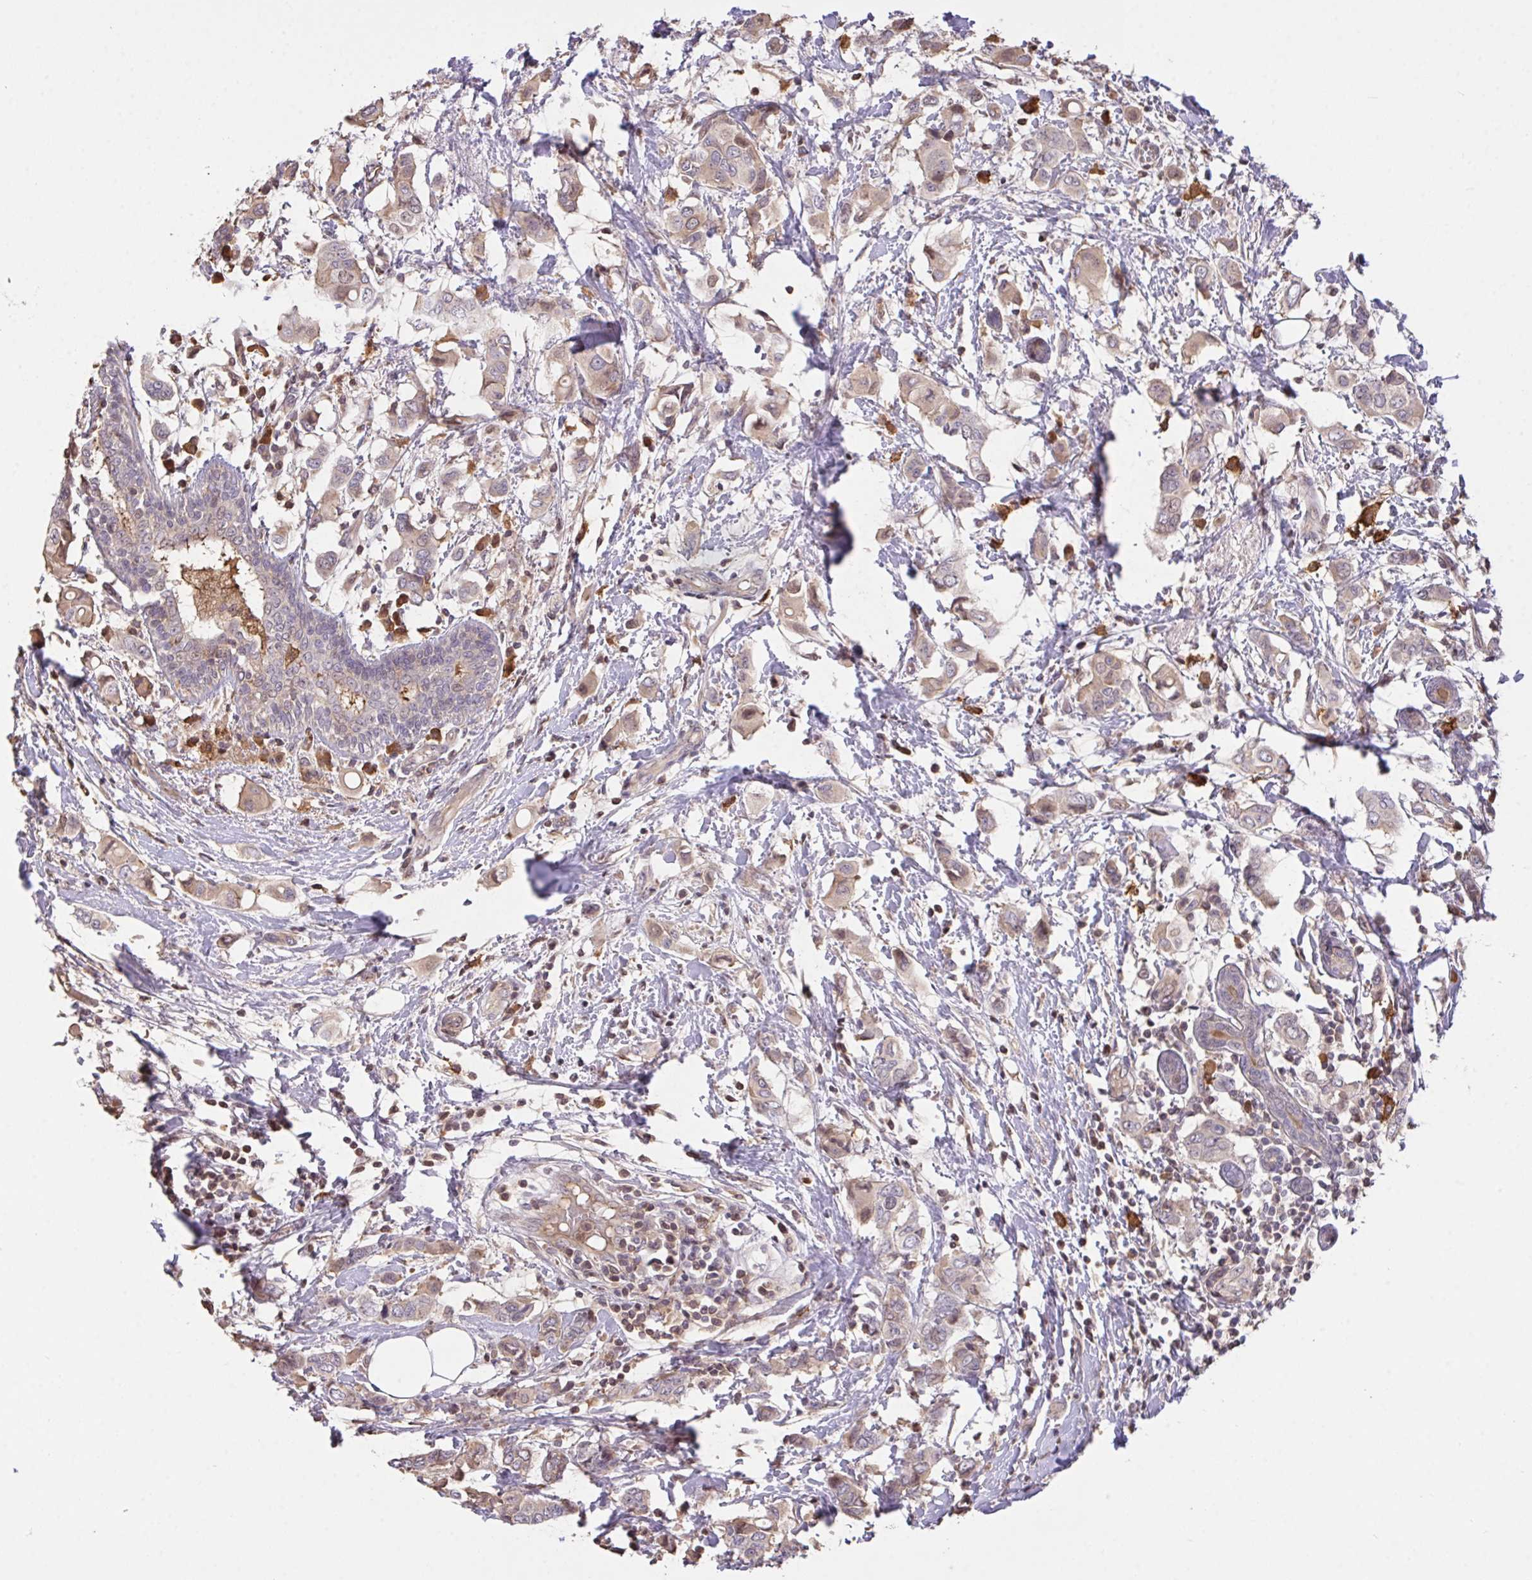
{"staining": {"intensity": "weak", "quantity": "<25%", "location": "cytoplasmic/membranous,nuclear"}, "tissue": "breast cancer", "cell_type": "Tumor cells", "image_type": "cancer", "snomed": [{"axis": "morphology", "description": "Lobular carcinoma"}, {"axis": "topography", "description": "Breast"}], "caption": "Immunohistochemistry (IHC) of lobular carcinoma (breast) demonstrates no staining in tumor cells.", "gene": "FCER1A", "patient": {"sex": "female", "age": 51}}